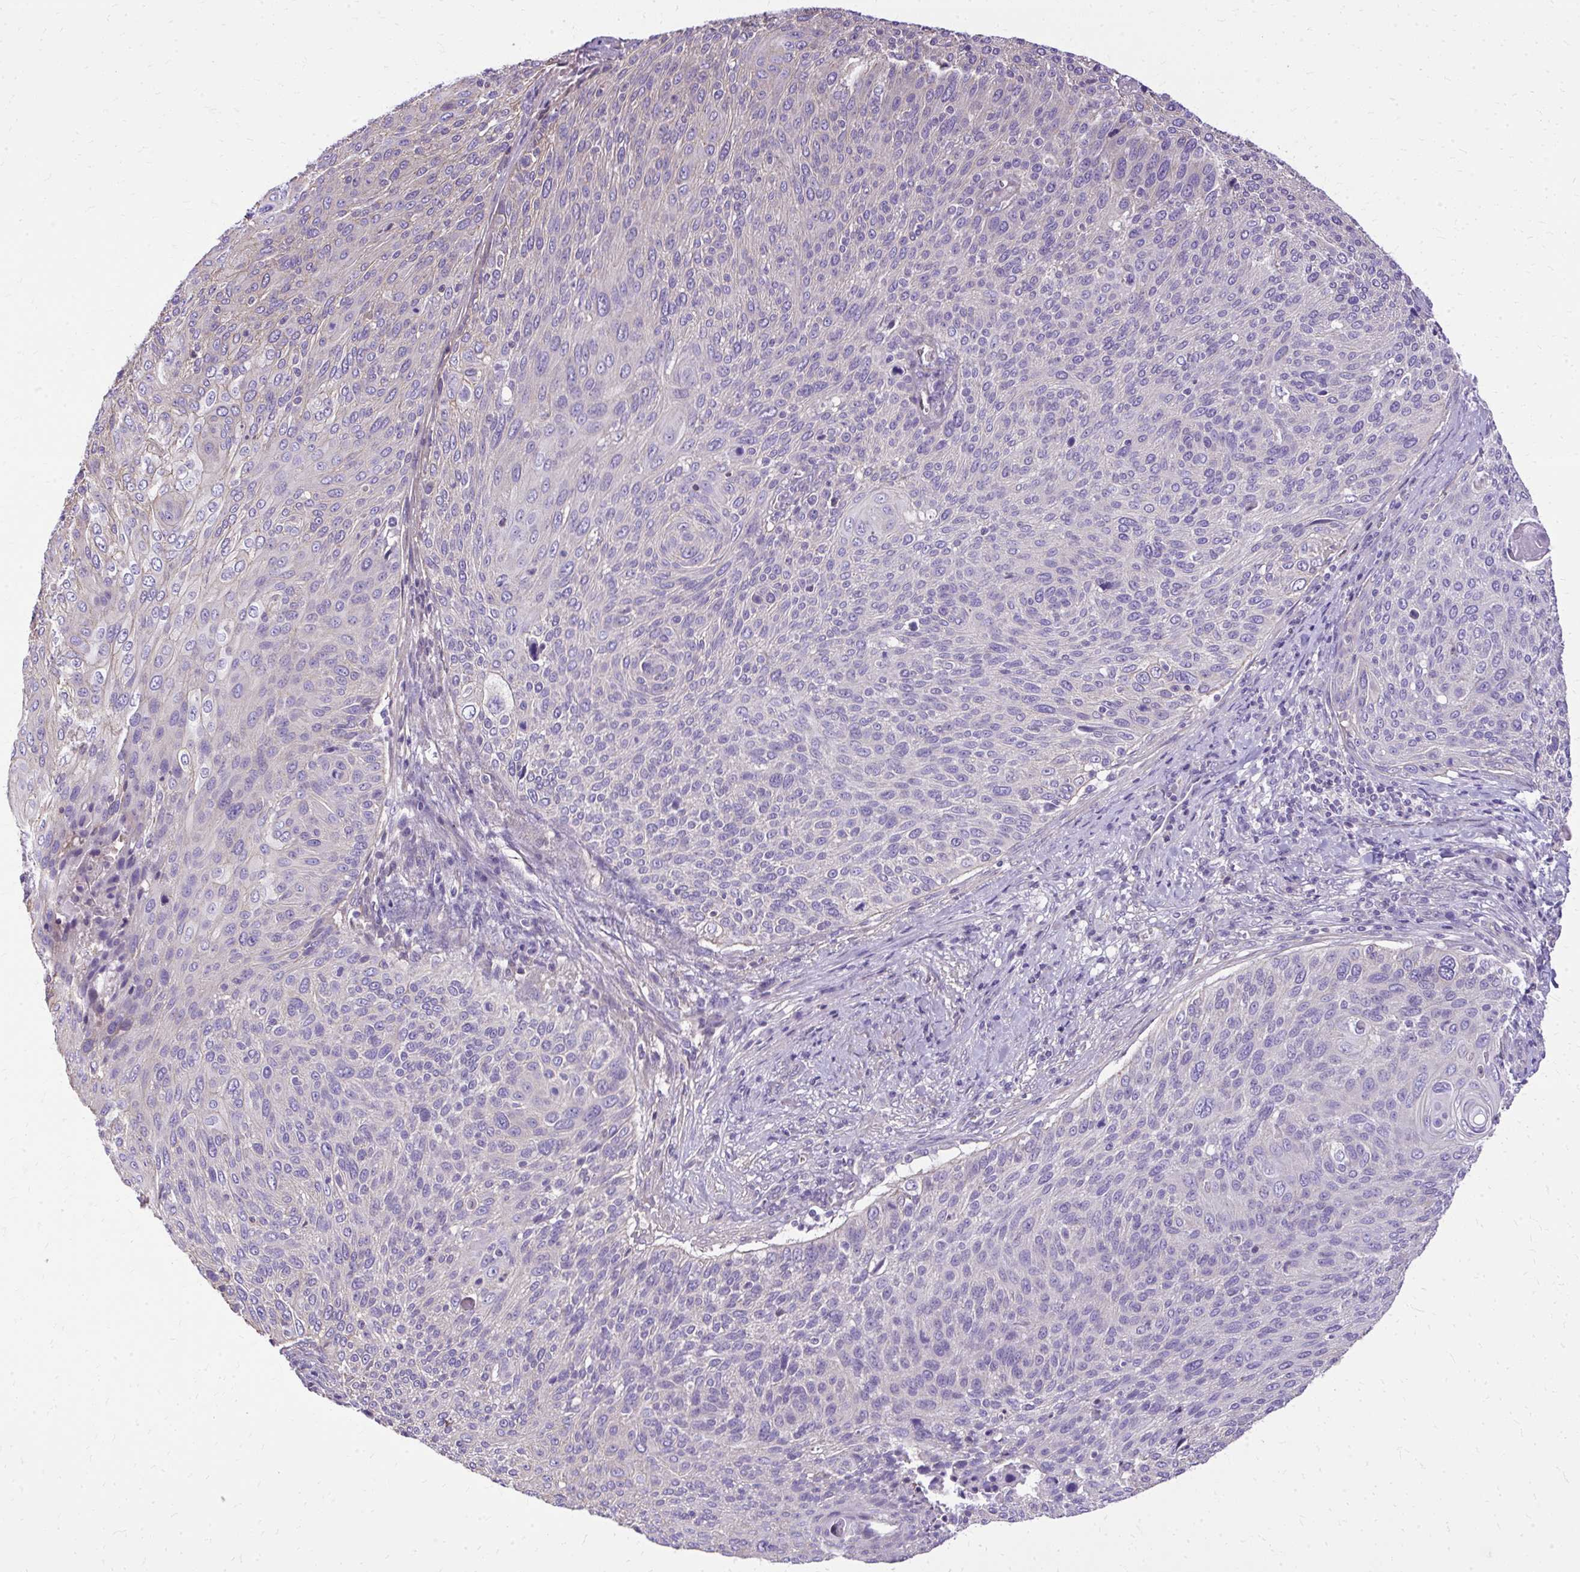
{"staining": {"intensity": "negative", "quantity": "none", "location": "none"}, "tissue": "cervical cancer", "cell_type": "Tumor cells", "image_type": "cancer", "snomed": [{"axis": "morphology", "description": "Squamous cell carcinoma, NOS"}, {"axis": "topography", "description": "Cervix"}], "caption": "Protein analysis of cervical cancer exhibits no significant expression in tumor cells. Brightfield microscopy of immunohistochemistry stained with DAB (brown) and hematoxylin (blue), captured at high magnification.", "gene": "RUNDC3B", "patient": {"sex": "female", "age": 31}}